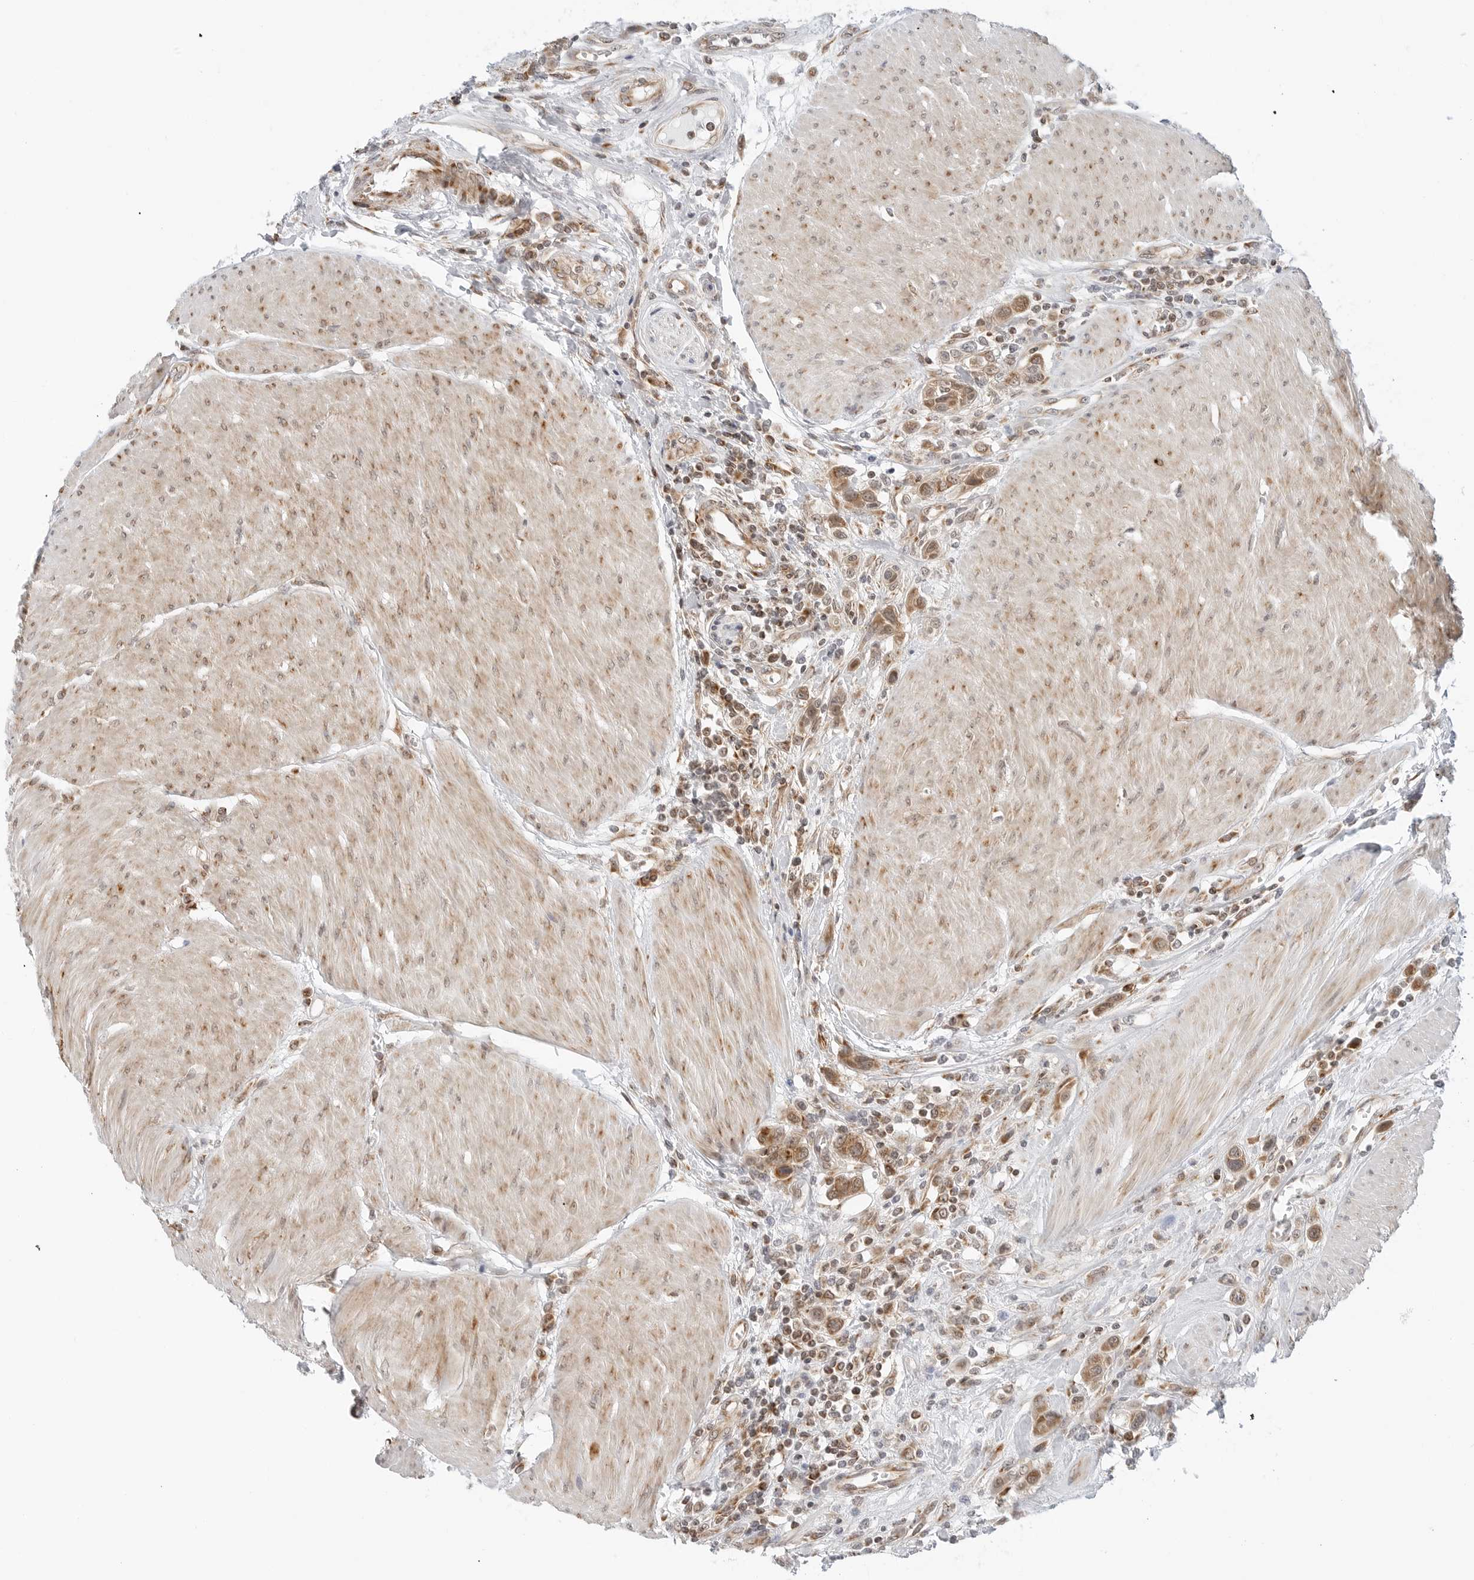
{"staining": {"intensity": "moderate", "quantity": ">75%", "location": "cytoplasmic/membranous"}, "tissue": "urothelial cancer", "cell_type": "Tumor cells", "image_type": "cancer", "snomed": [{"axis": "morphology", "description": "Urothelial carcinoma, High grade"}, {"axis": "topography", "description": "Urinary bladder"}], "caption": "Urothelial carcinoma (high-grade) tissue demonstrates moderate cytoplasmic/membranous positivity in about >75% of tumor cells (DAB = brown stain, brightfield microscopy at high magnification).", "gene": "POLR3GL", "patient": {"sex": "male", "age": 50}}